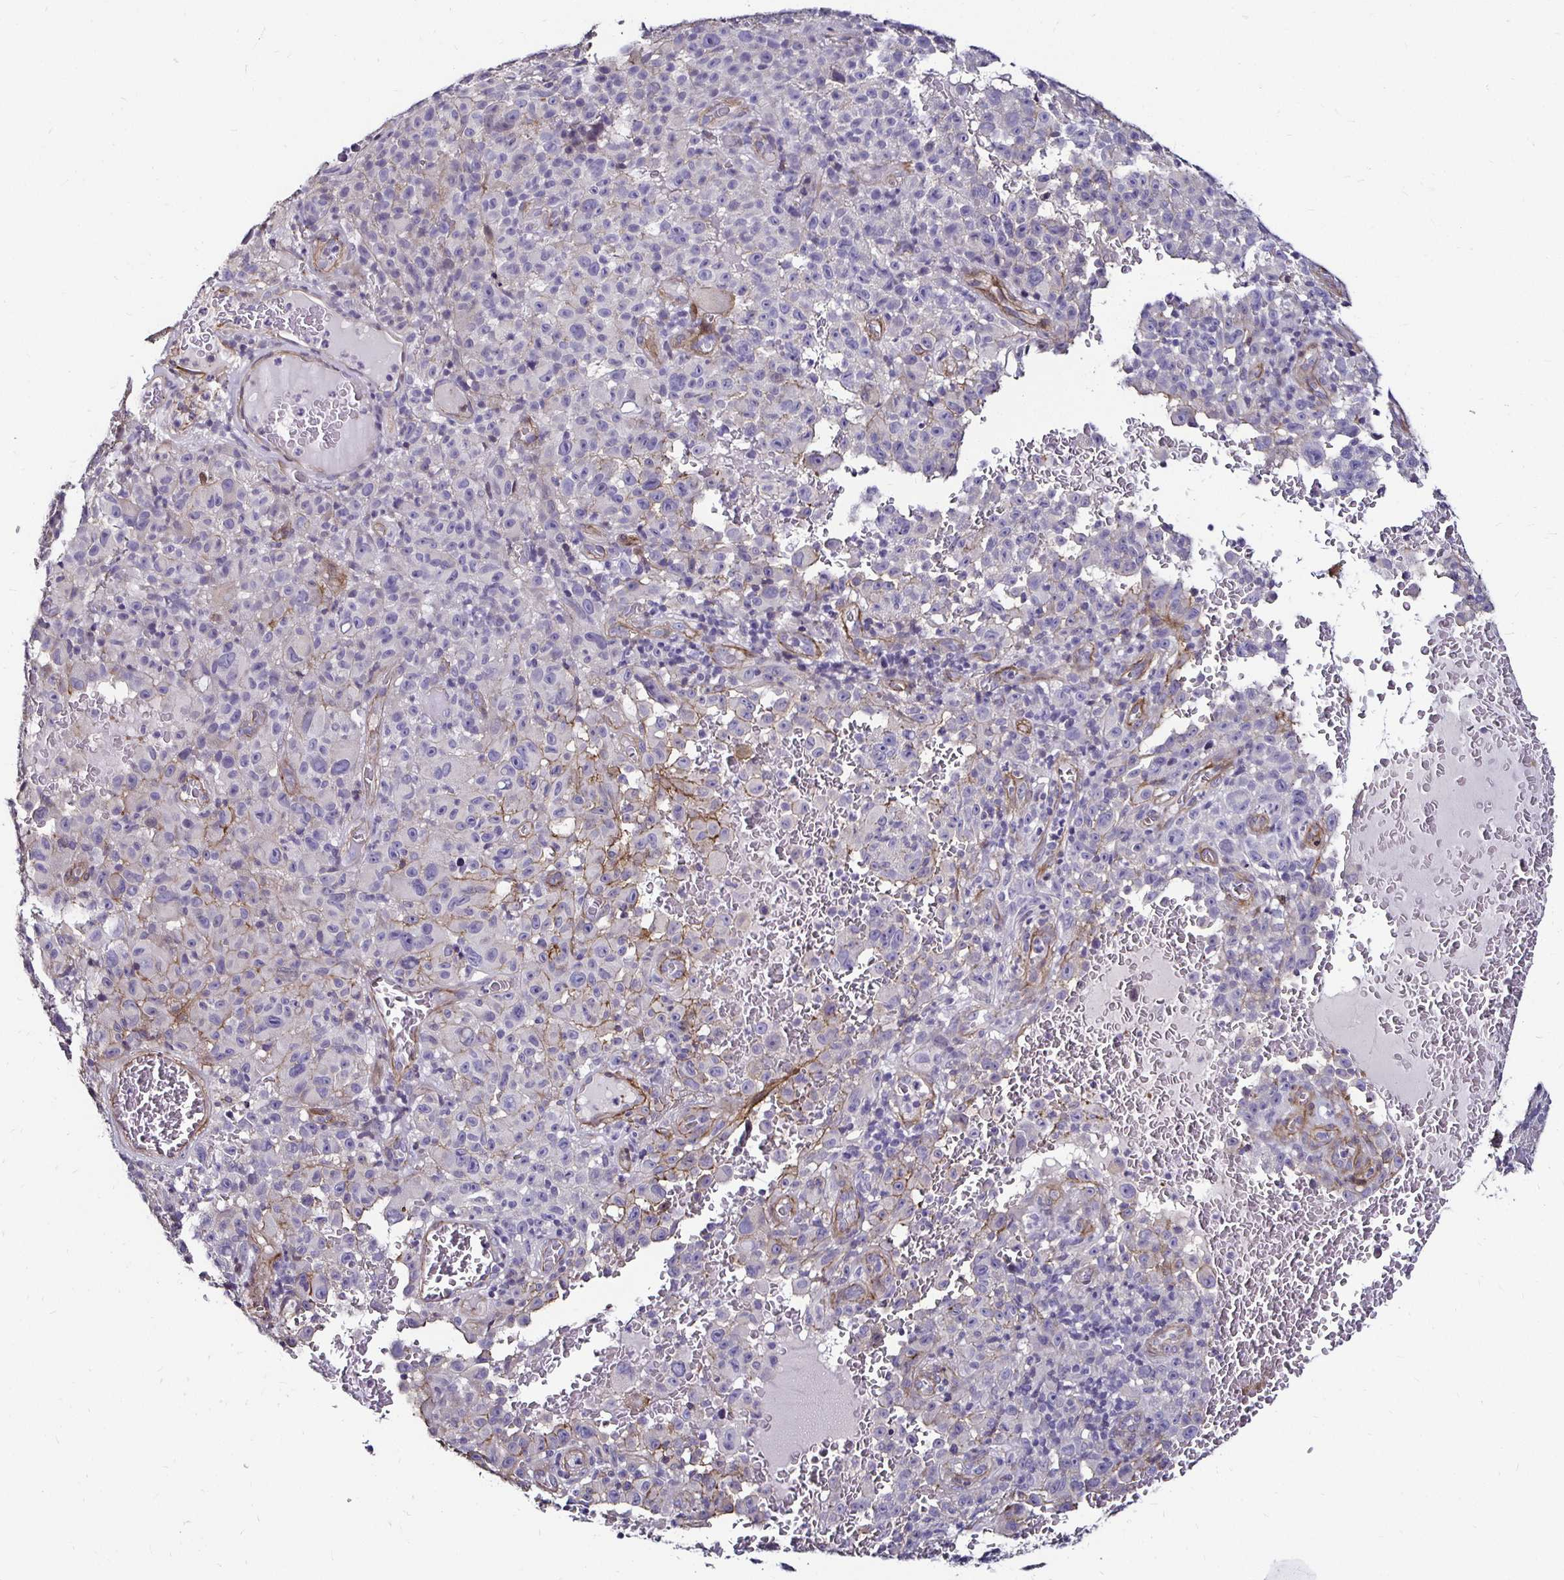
{"staining": {"intensity": "negative", "quantity": "none", "location": "none"}, "tissue": "melanoma", "cell_type": "Tumor cells", "image_type": "cancer", "snomed": [{"axis": "morphology", "description": "Malignant melanoma, NOS"}, {"axis": "topography", "description": "Skin"}], "caption": "This histopathology image is of melanoma stained with IHC to label a protein in brown with the nuclei are counter-stained blue. There is no staining in tumor cells.", "gene": "ITGB1", "patient": {"sex": "female", "age": 82}}